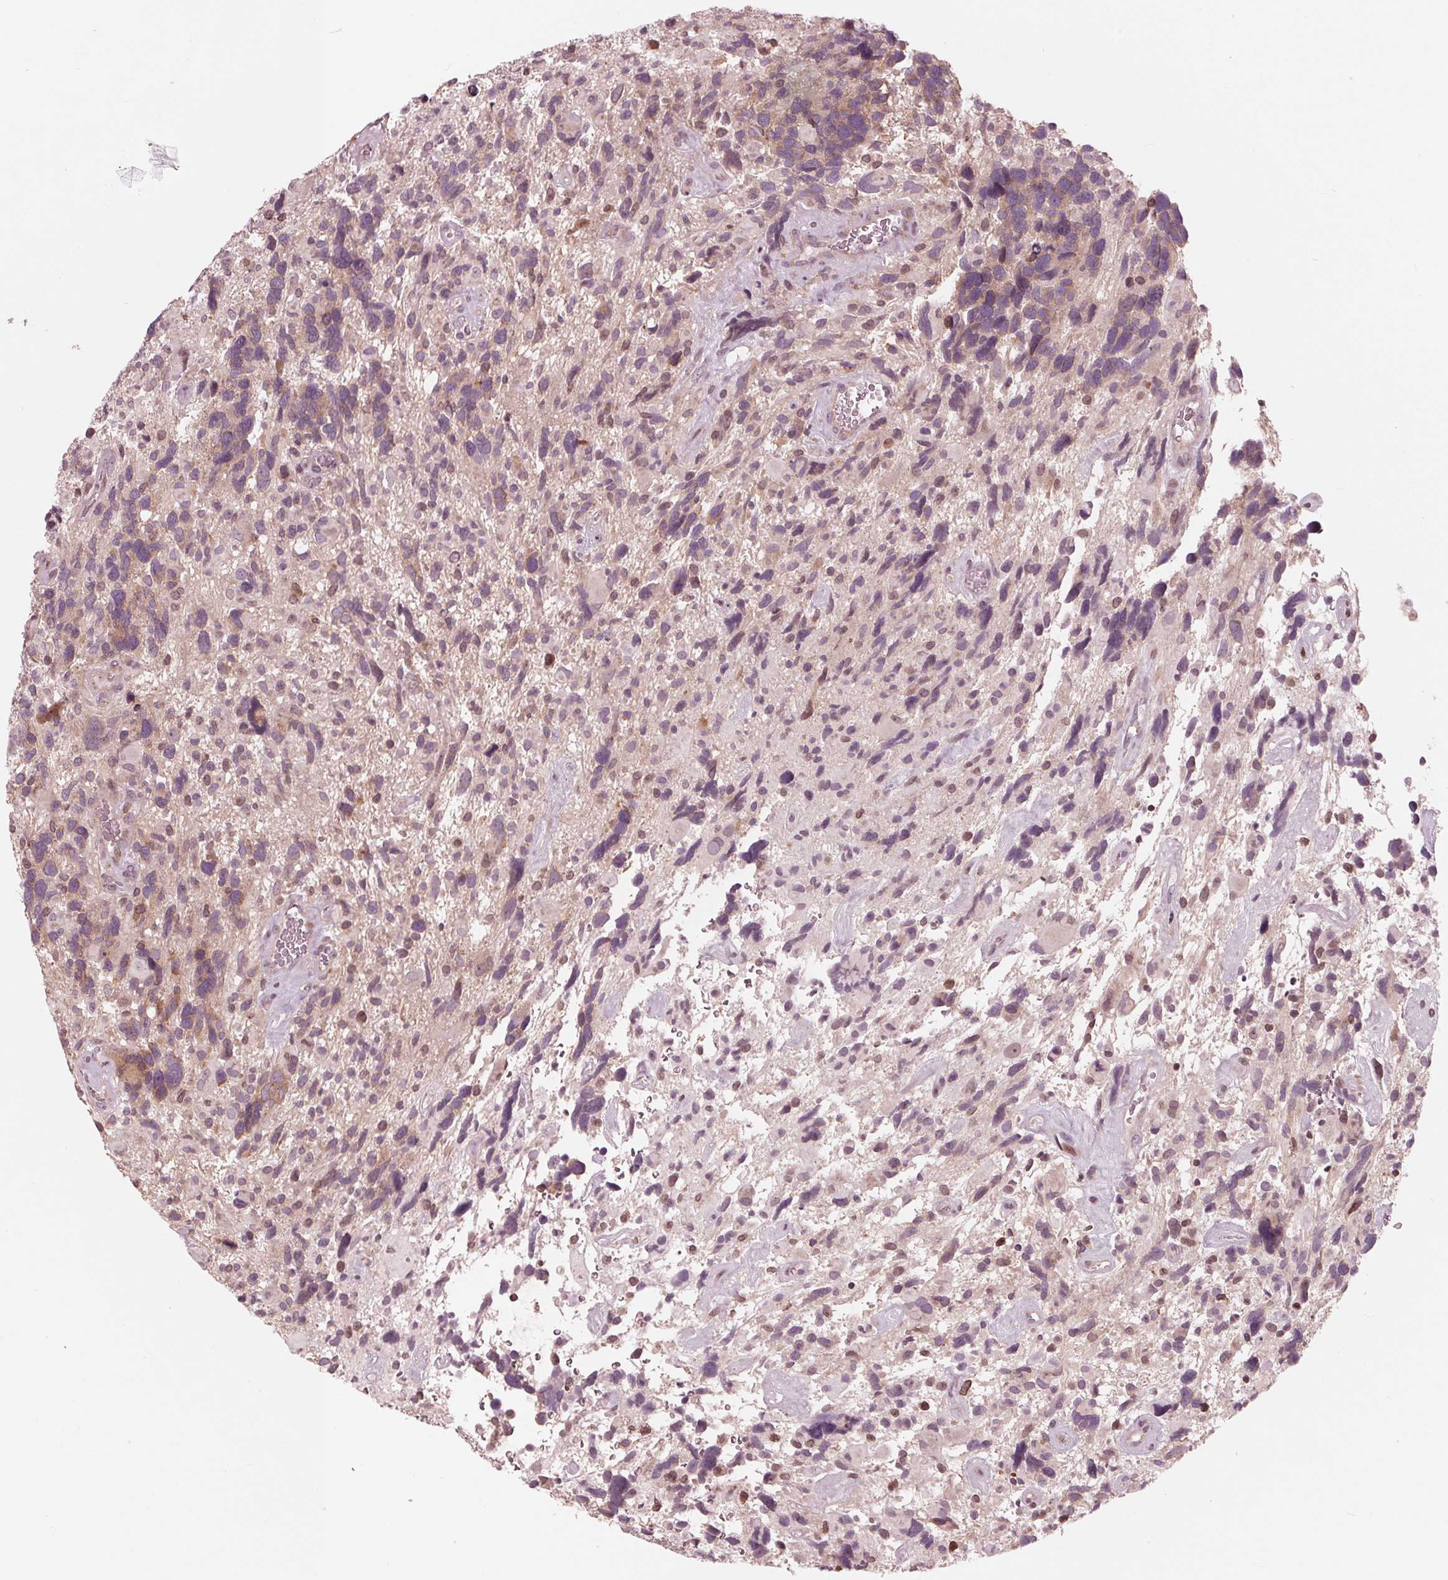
{"staining": {"intensity": "negative", "quantity": "none", "location": "none"}, "tissue": "glioma", "cell_type": "Tumor cells", "image_type": "cancer", "snomed": [{"axis": "morphology", "description": "Glioma, malignant, High grade"}, {"axis": "topography", "description": "Brain"}], "caption": "Tumor cells are negative for protein expression in human glioma.", "gene": "NUP210", "patient": {"sex": "male", "age": 49}}